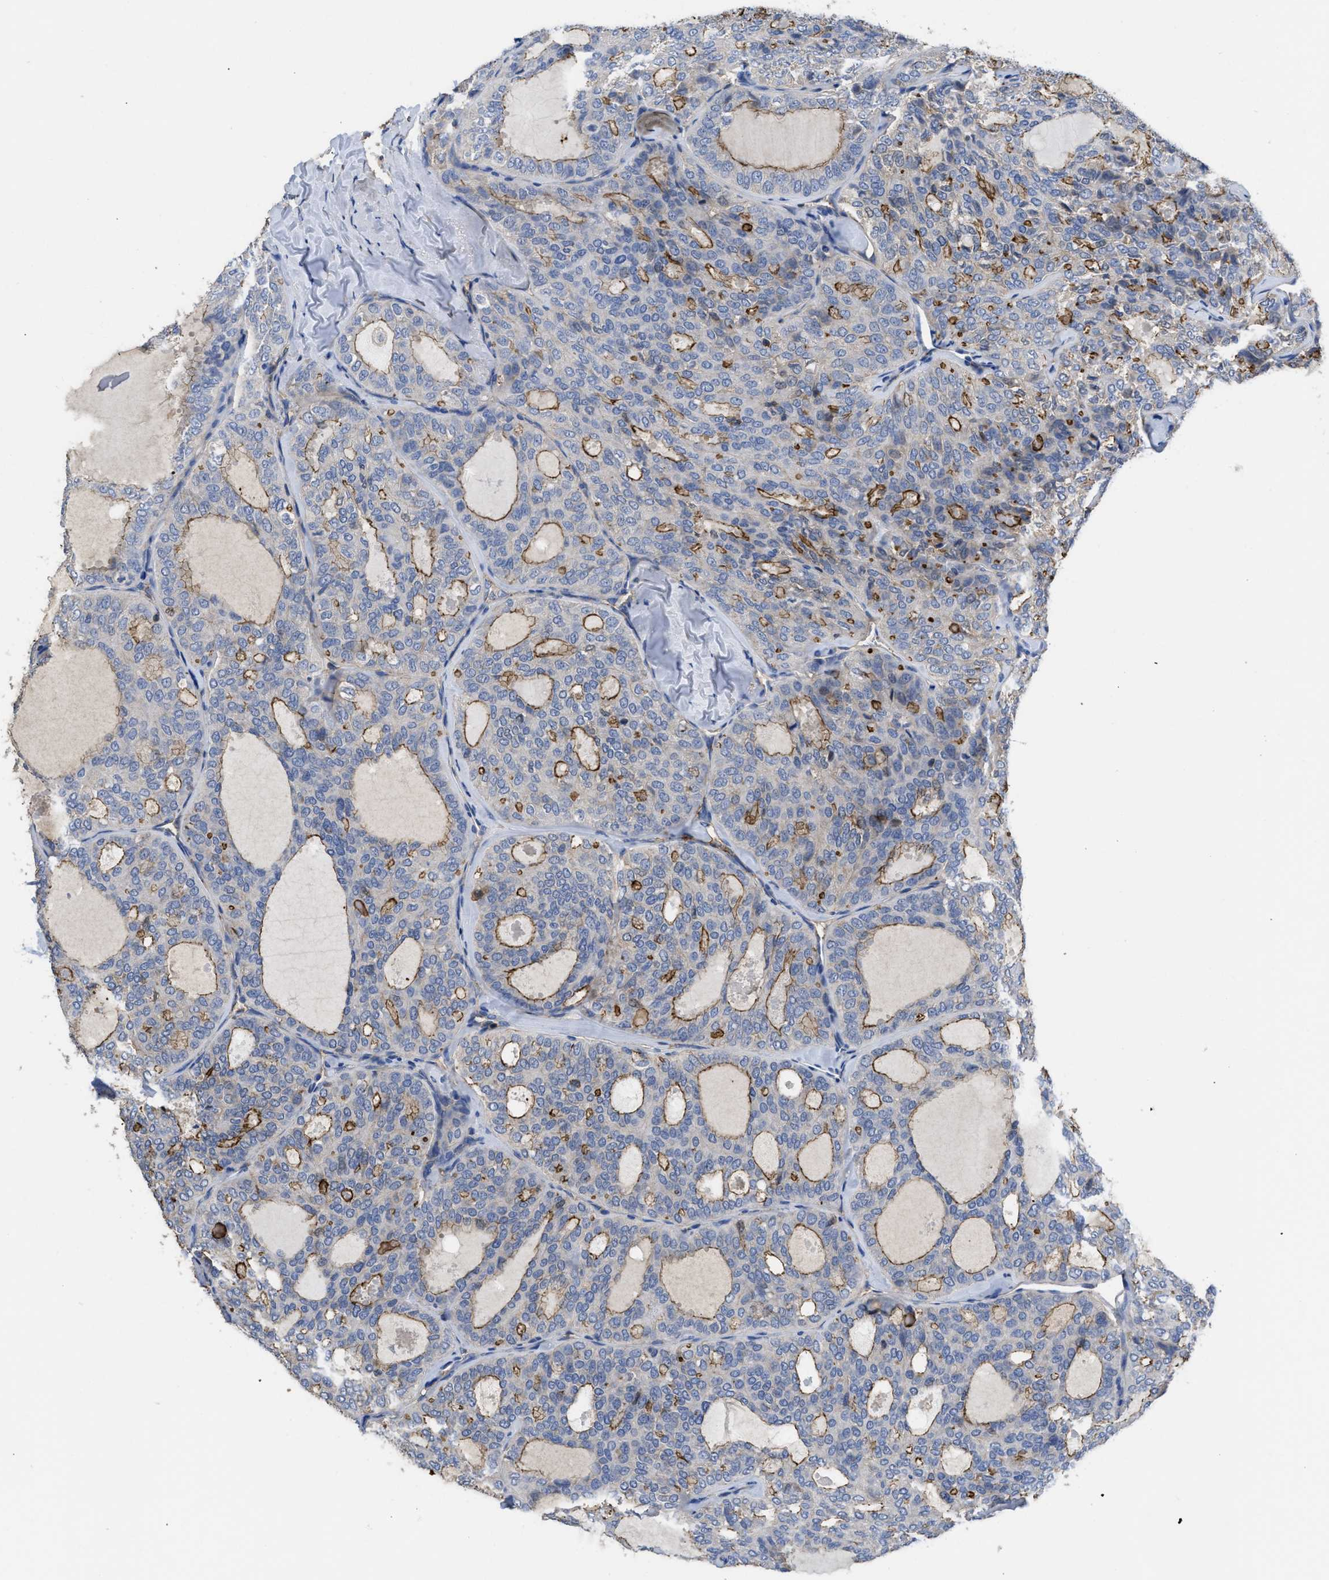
{"staining": {"intensity": "weak", "quantity": "25%-75%", "location": "cytoplasmic/membranous"}, "tissue": "thyroid cancer", "cell_type": "Tumor cells", "image_type": "cancer", "snomed": [{"axis": "morphology", "description": "Follicular adenoma carcinoma, NOS"}, {"axis": "topography", "description": "Thyroid gland"}], "caption": "Thyroid cancer (follicular adenoma carcinoma) stained with a brown dye exhibits weak cytoplasmic/membranous positive expression in approximately 25%-75% of tumor cells.", "gene": "USP4", "patient": {"sex": "male", "age": 75}}